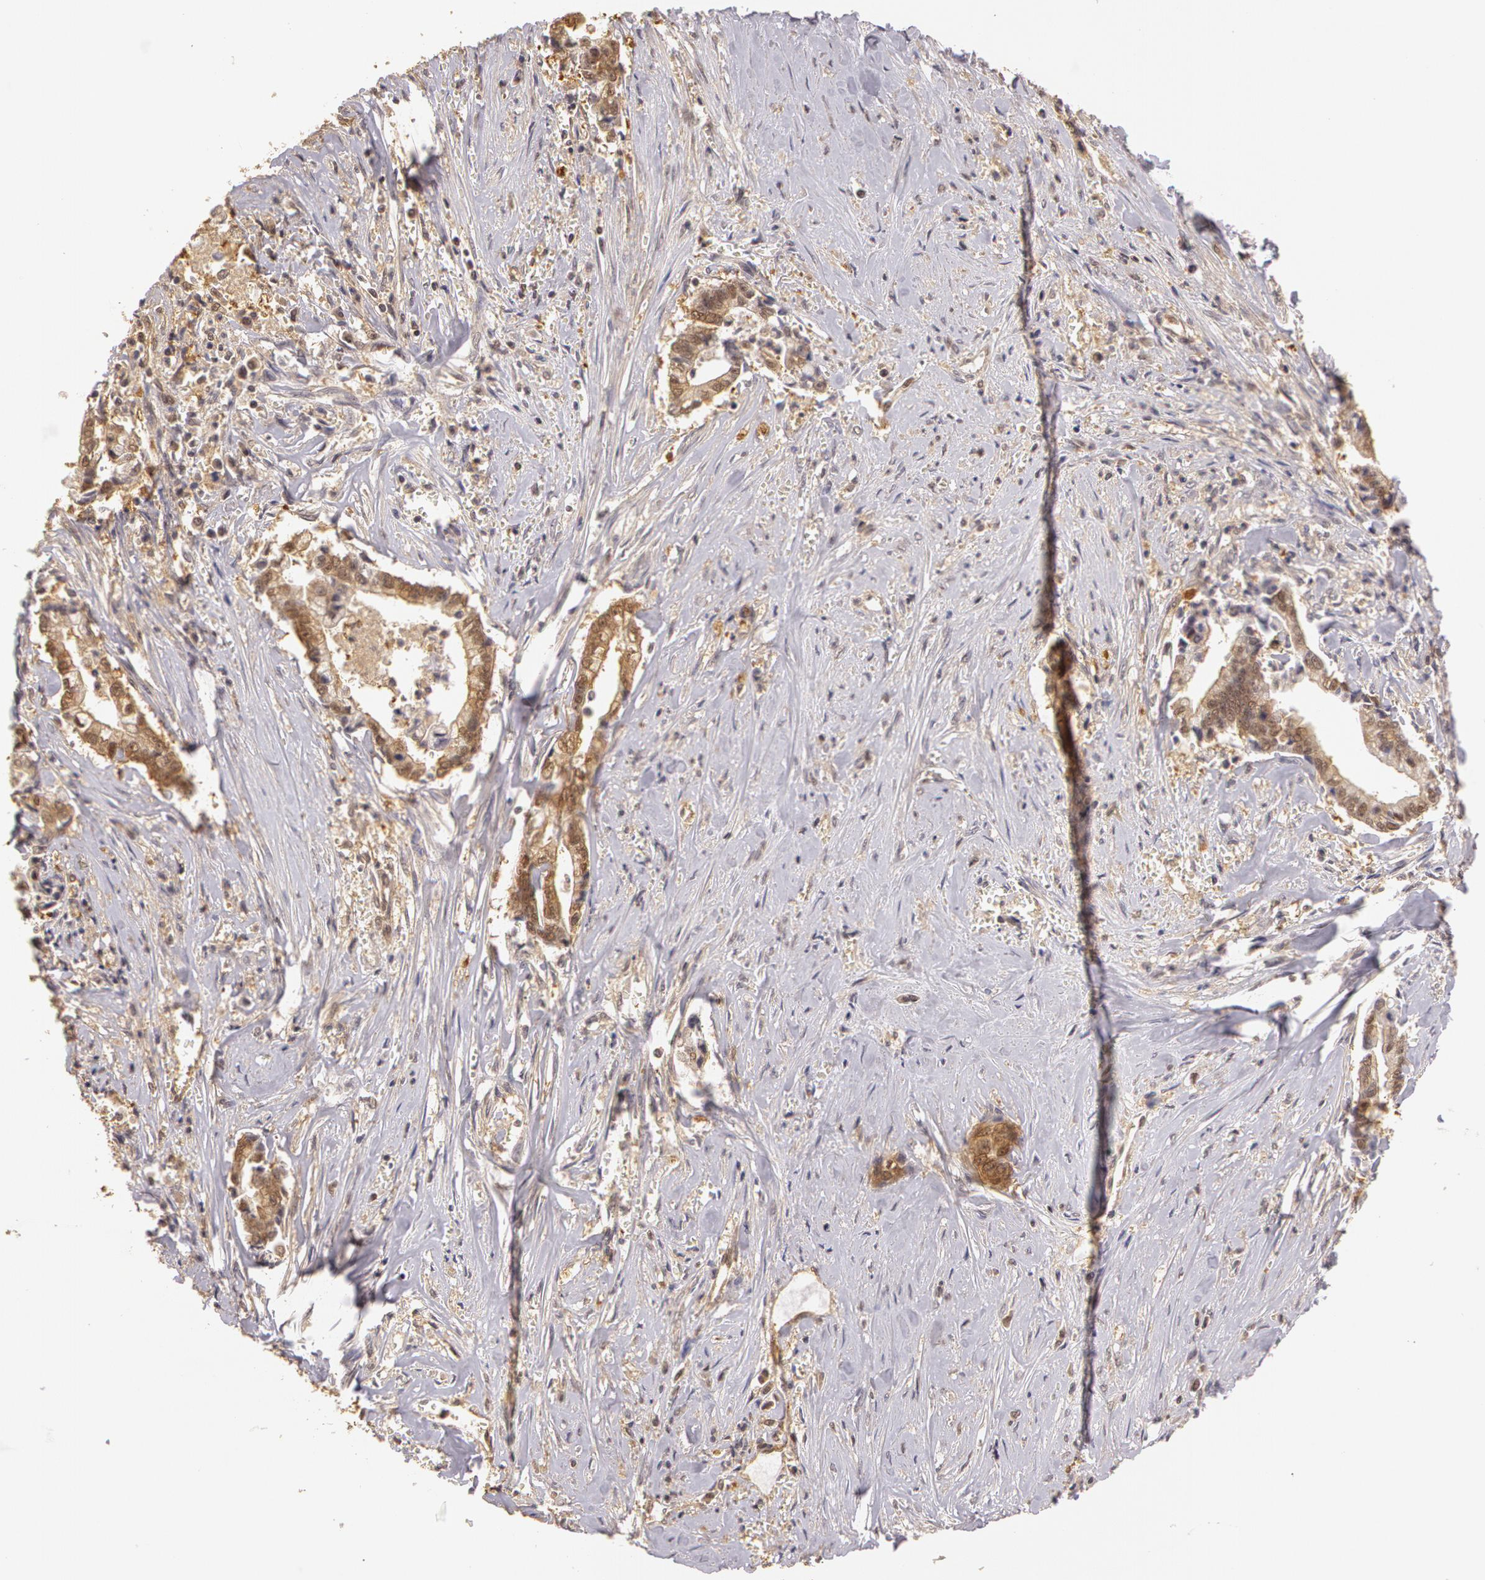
{"staining": {"intensity": "weak", "quantity": ">75%", "location": "cytoplasmic/membranous"}, "tissue": "liver cancer", "cell_type": "Tumor cells", "image_type": "cancer", "snomed": [{"axis": "morphology", "description": "Cholangiocarcinoma"}, {"axis": "topography", "description": "Liver"}], "caption": "A brown stain shows weak cytoplasmic/membranous expression of a protein in liver cholangiocarcinoma tumor cells.", "gene": "AHSA1", "patient": {"sex": "male", "age": 57}}